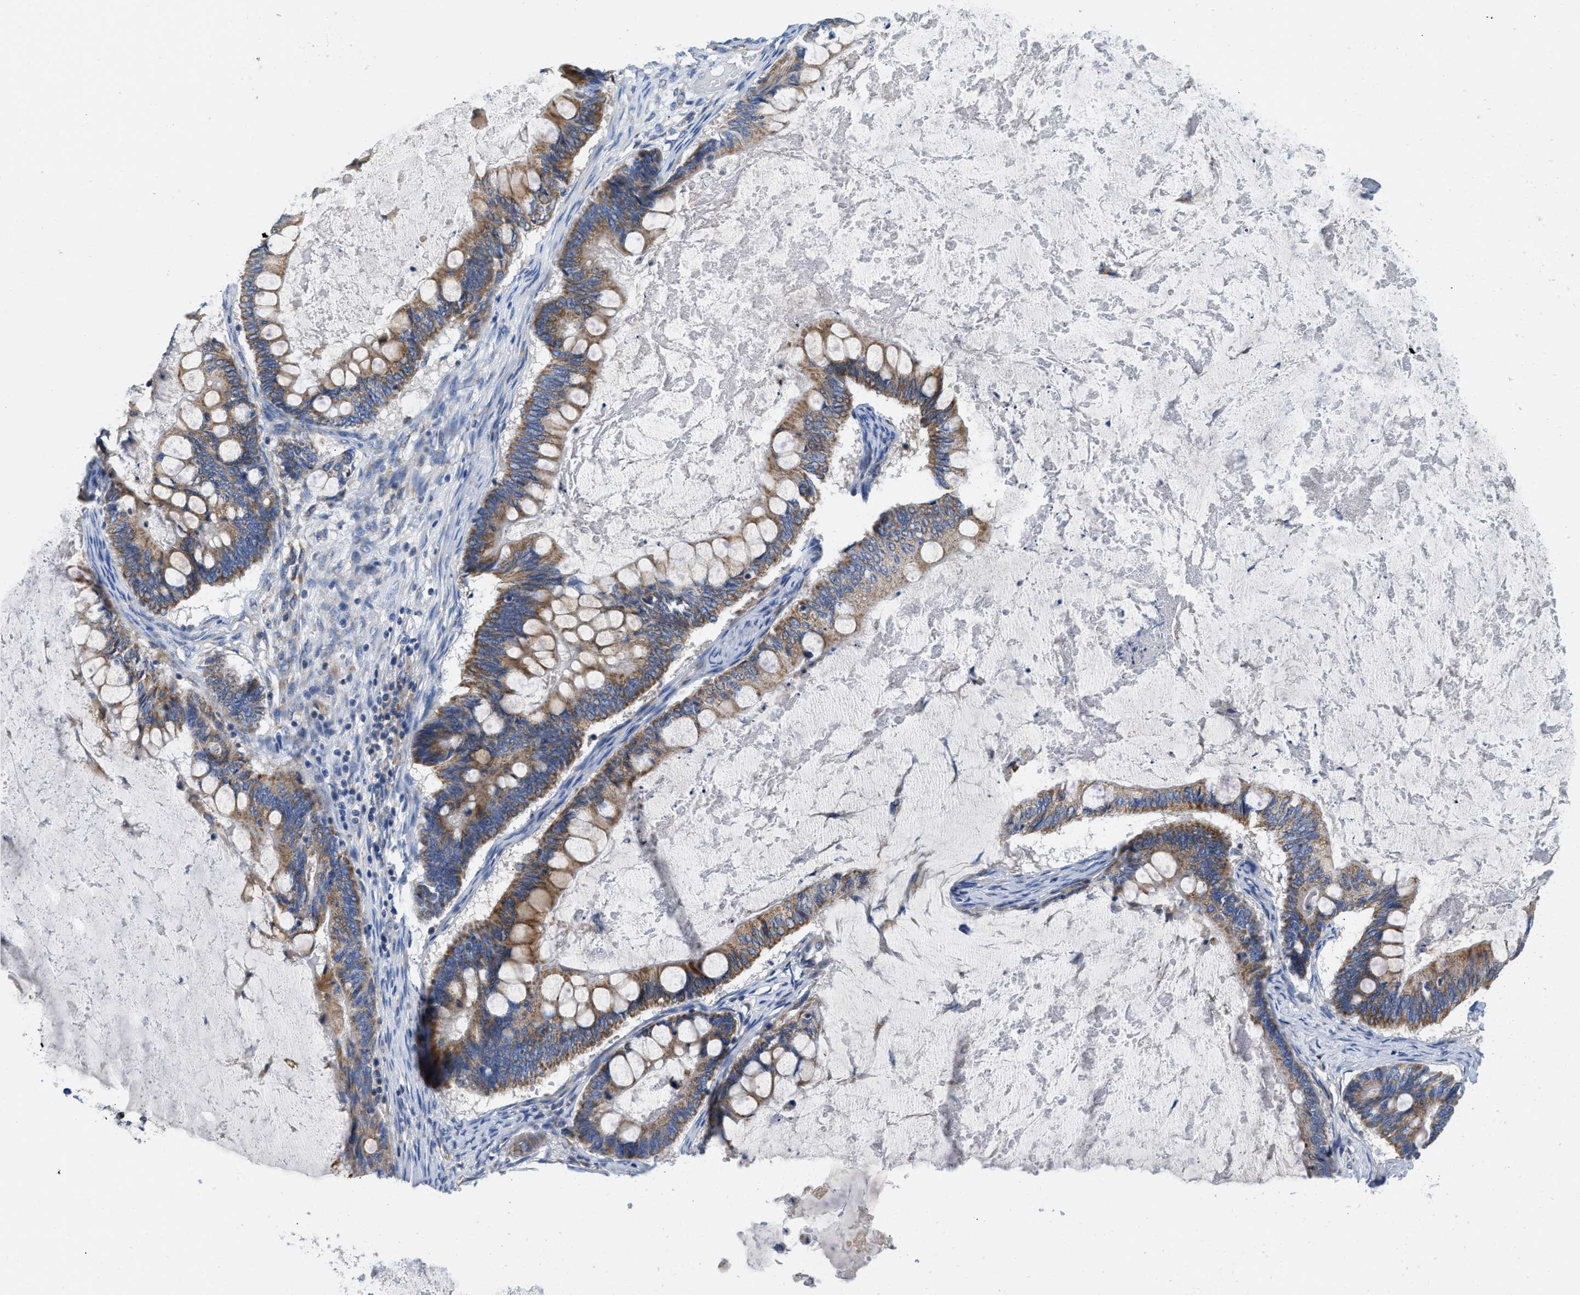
{"staining": {"intensity": "moderate", "quantity": ">75%", "location": "cytoplasmic/membranous"}, "tissue": "ovarian cancer", "cell_type": "Tumor cells", "image_type": "cancer", "snomed": [{"axis": "morphology", "description": "Cystadenocarcinoma, mucinous, NOS"}, {"axis": "topography", "description": "Ovary"}], "caption": "DAB (3,3'-diaminobenzidine) immunohistochemical staining of ovarian cancer shows moderate cytoplasmic/membranous protein staining in about >75% of tumor cells.", "gene": "SLC25A13", "patient": {"sex": "female", "age": 61}}